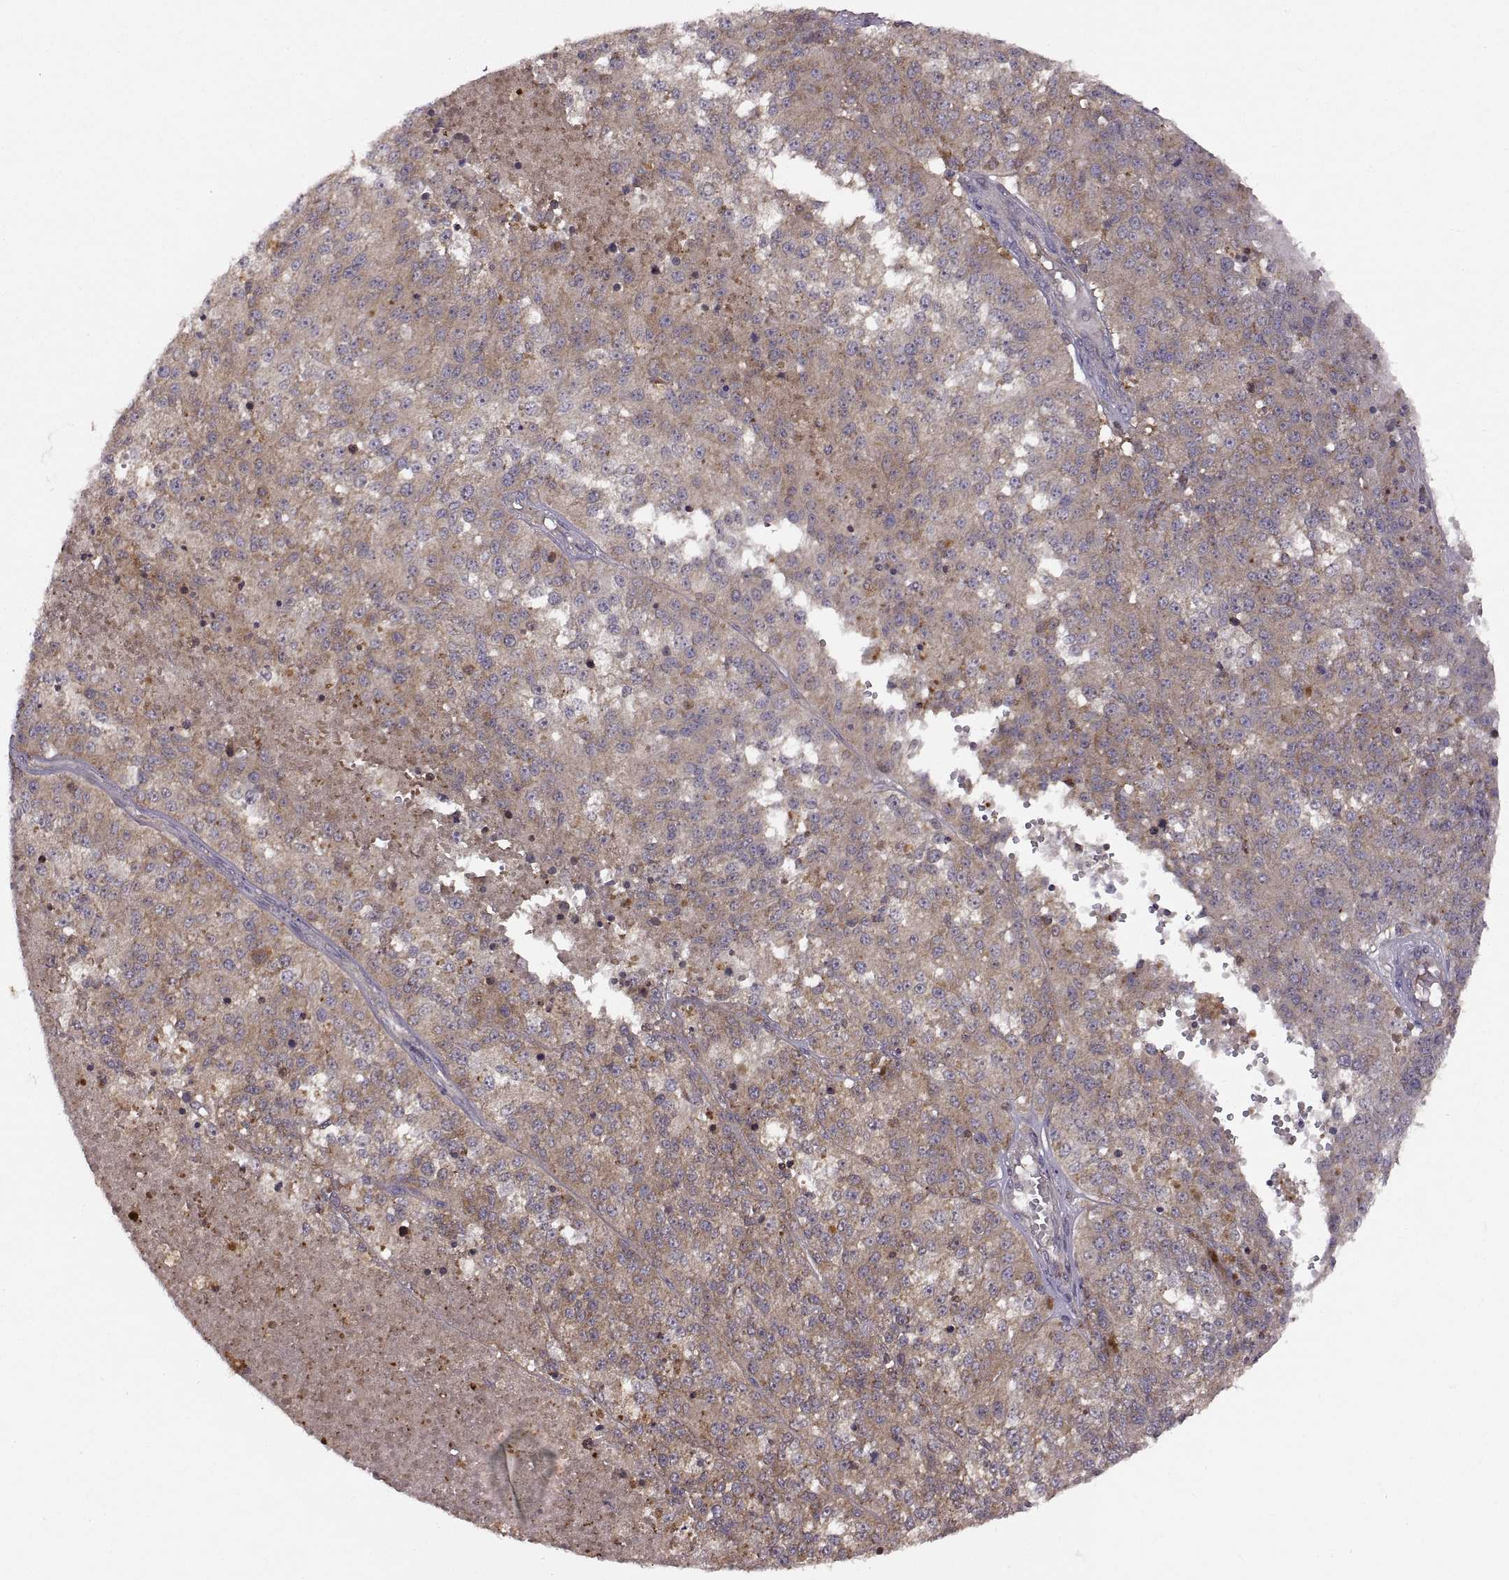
{"staining": {"intensity": "weak", "quantity": ">75%", "location": "cytoplasmic/membranous"}, "tissue": "melanoma", "cell_type": "Tumor cells", "image_type": "cancer", "snomed": [{"axis": "morphology", "description": "Malignant melanoma, Metastatic site"}, {"axis": "topography", "description": "Lymph node"}], "caption": "This is a photomicrograph of immunohistochemistry (IHC) staining of melanoma, which shows weak expression in the cytoplasmic/membranous of tumor cells.", "gene": "NMNAT2", "patient": {"sex": "female", "age": 64}}